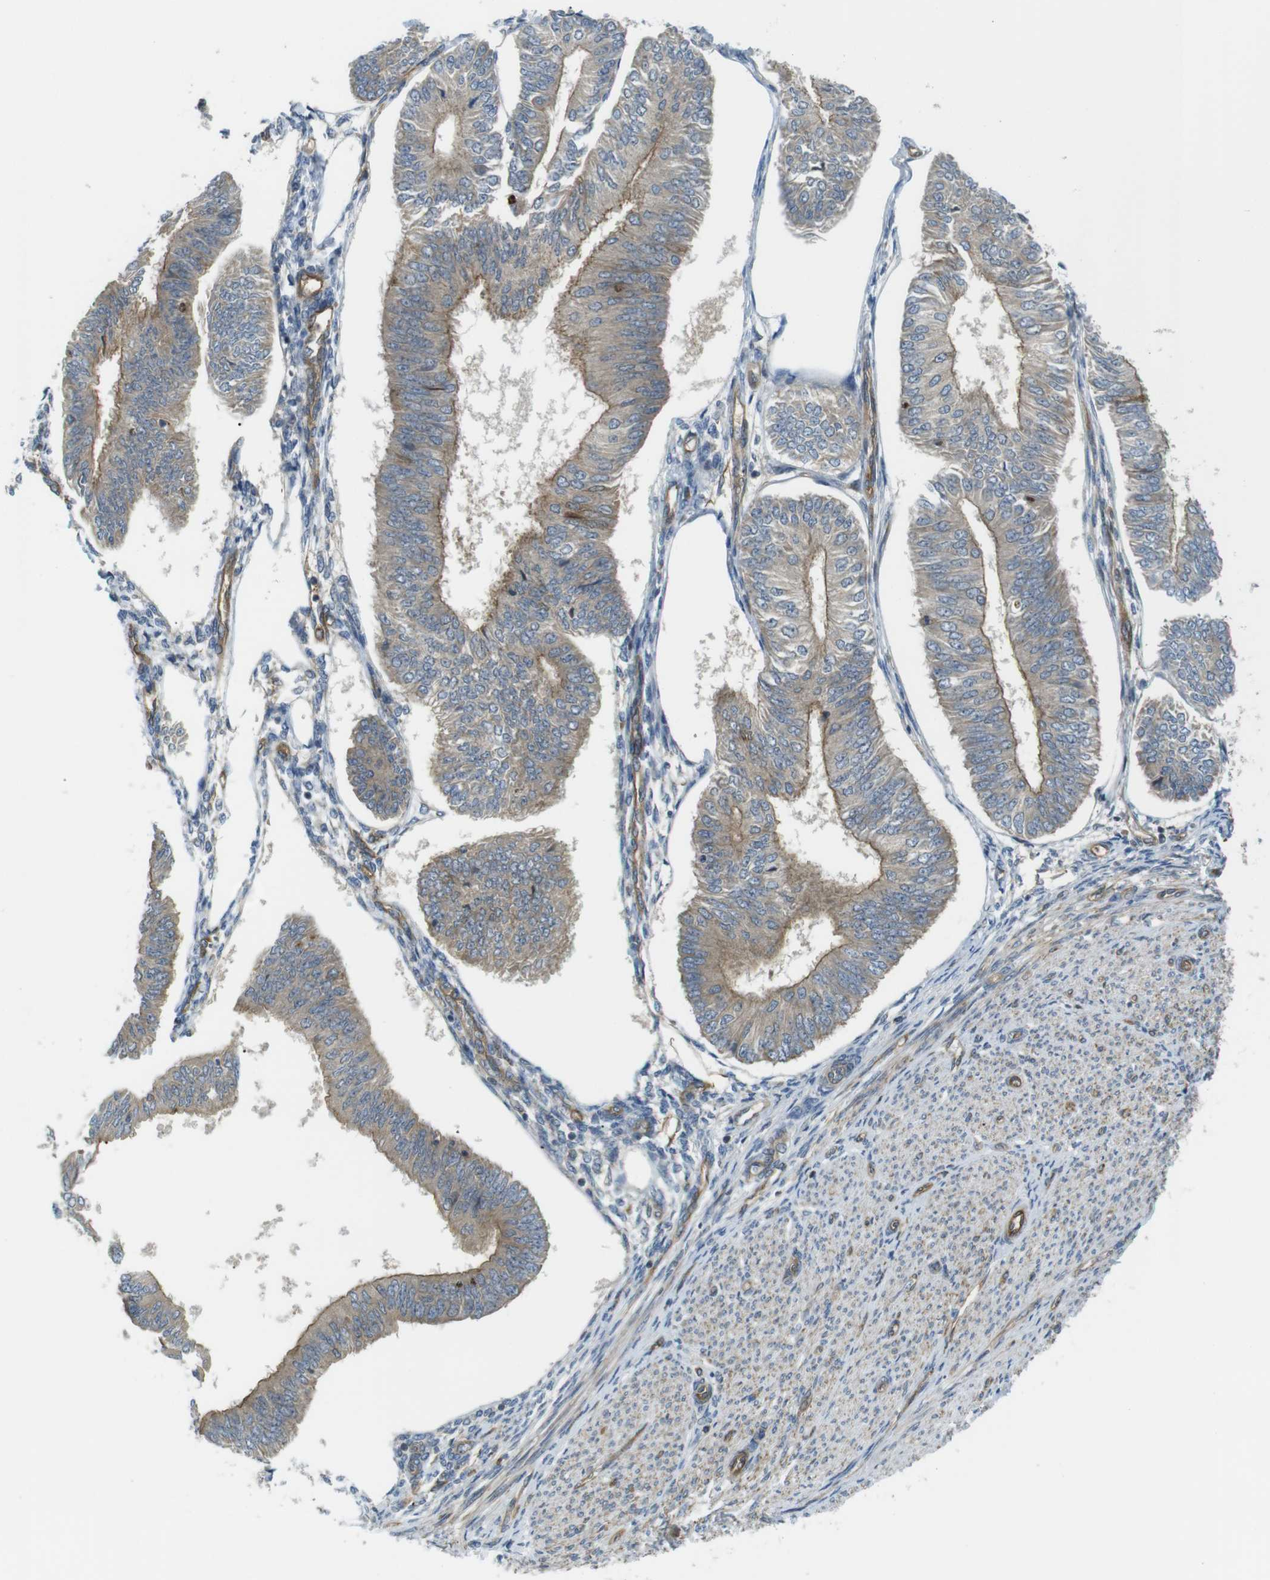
{"staining": {"intensity": "weak", "quantity": "25%-75%", "location": "cytoplasmic/membranous"}, "tissue": "endometrial cancer", "cell_type": "Tumor cells", "image_type": "cancer", "snomed": [{"axis": "morphology", "description": "Adenocarcinoma, NOS"}, {"axis": "topography", "description": "Endometrium"}], "caption": "Endometrial cancer (adenocarcinoma) stained with DAB (3,3'-diaminobenzidine) immunohistochemistry (IHC) shows low levels of weak cytoplasmic/membranous expression in about 25%-75% of tumor cells. The protein of interest is shown in brown color, while the nuclei are stained blue.", "gene": "TSC1", "patient": {"sex": "female", "age": 58}}